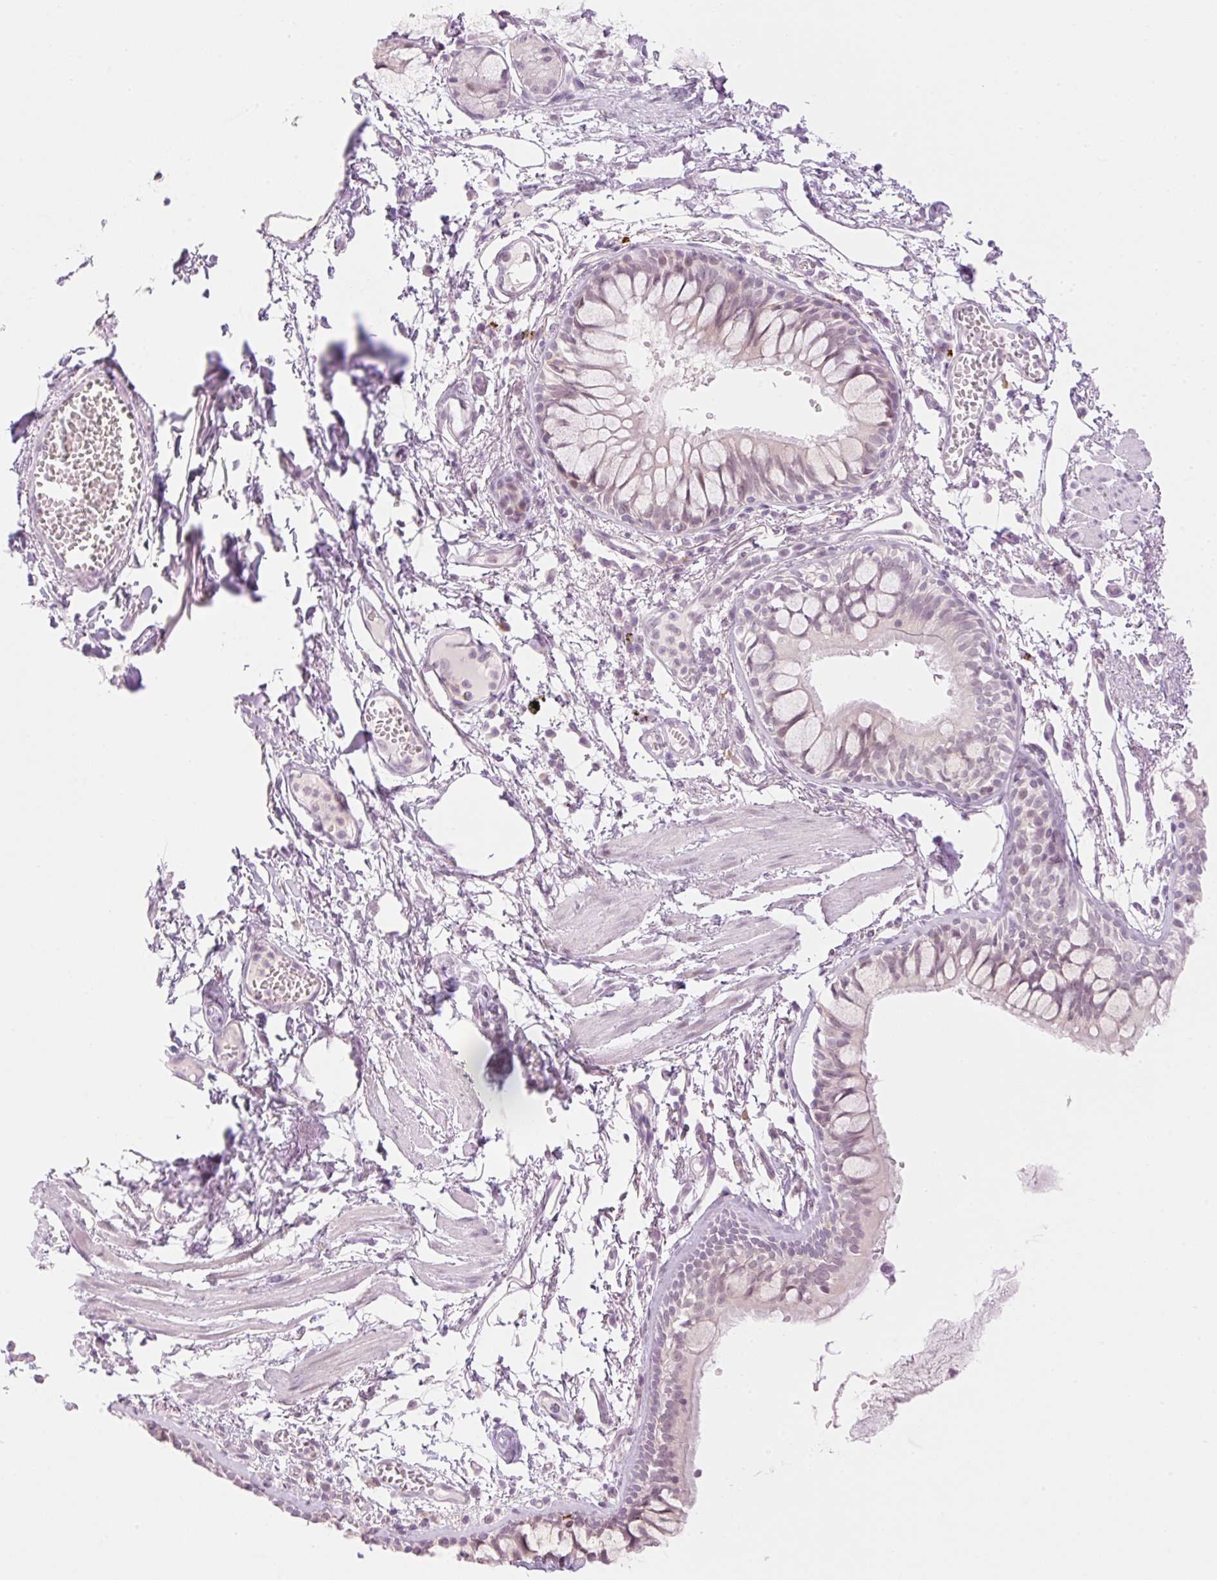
{"staining": {"intensity": "weak", "quantity": "25%-75%", "location": "nuclear"}, "tissue": "bronchus", "cell_type": "Respiratory epithelial cells", "image_type": "normal", "snomed": [{"axis": "morphology", "description": "Normal tissue, NOS"}, {"axis": "topography", "description": "Cartilage tissue"}, {"axis": "topography", "description": "Bronchus"}], "caption": "Immunohistochemical staining of normal bronchus reveals low levels of weak nuclear staining in about 25%-75% of respiratory epithelial cells. Immunohistochemistry stains the protein of interest in brown and the nuclei are stained blue.", "gene": "SPRYD4", "patient": {"sex": "male", "age": 78}}